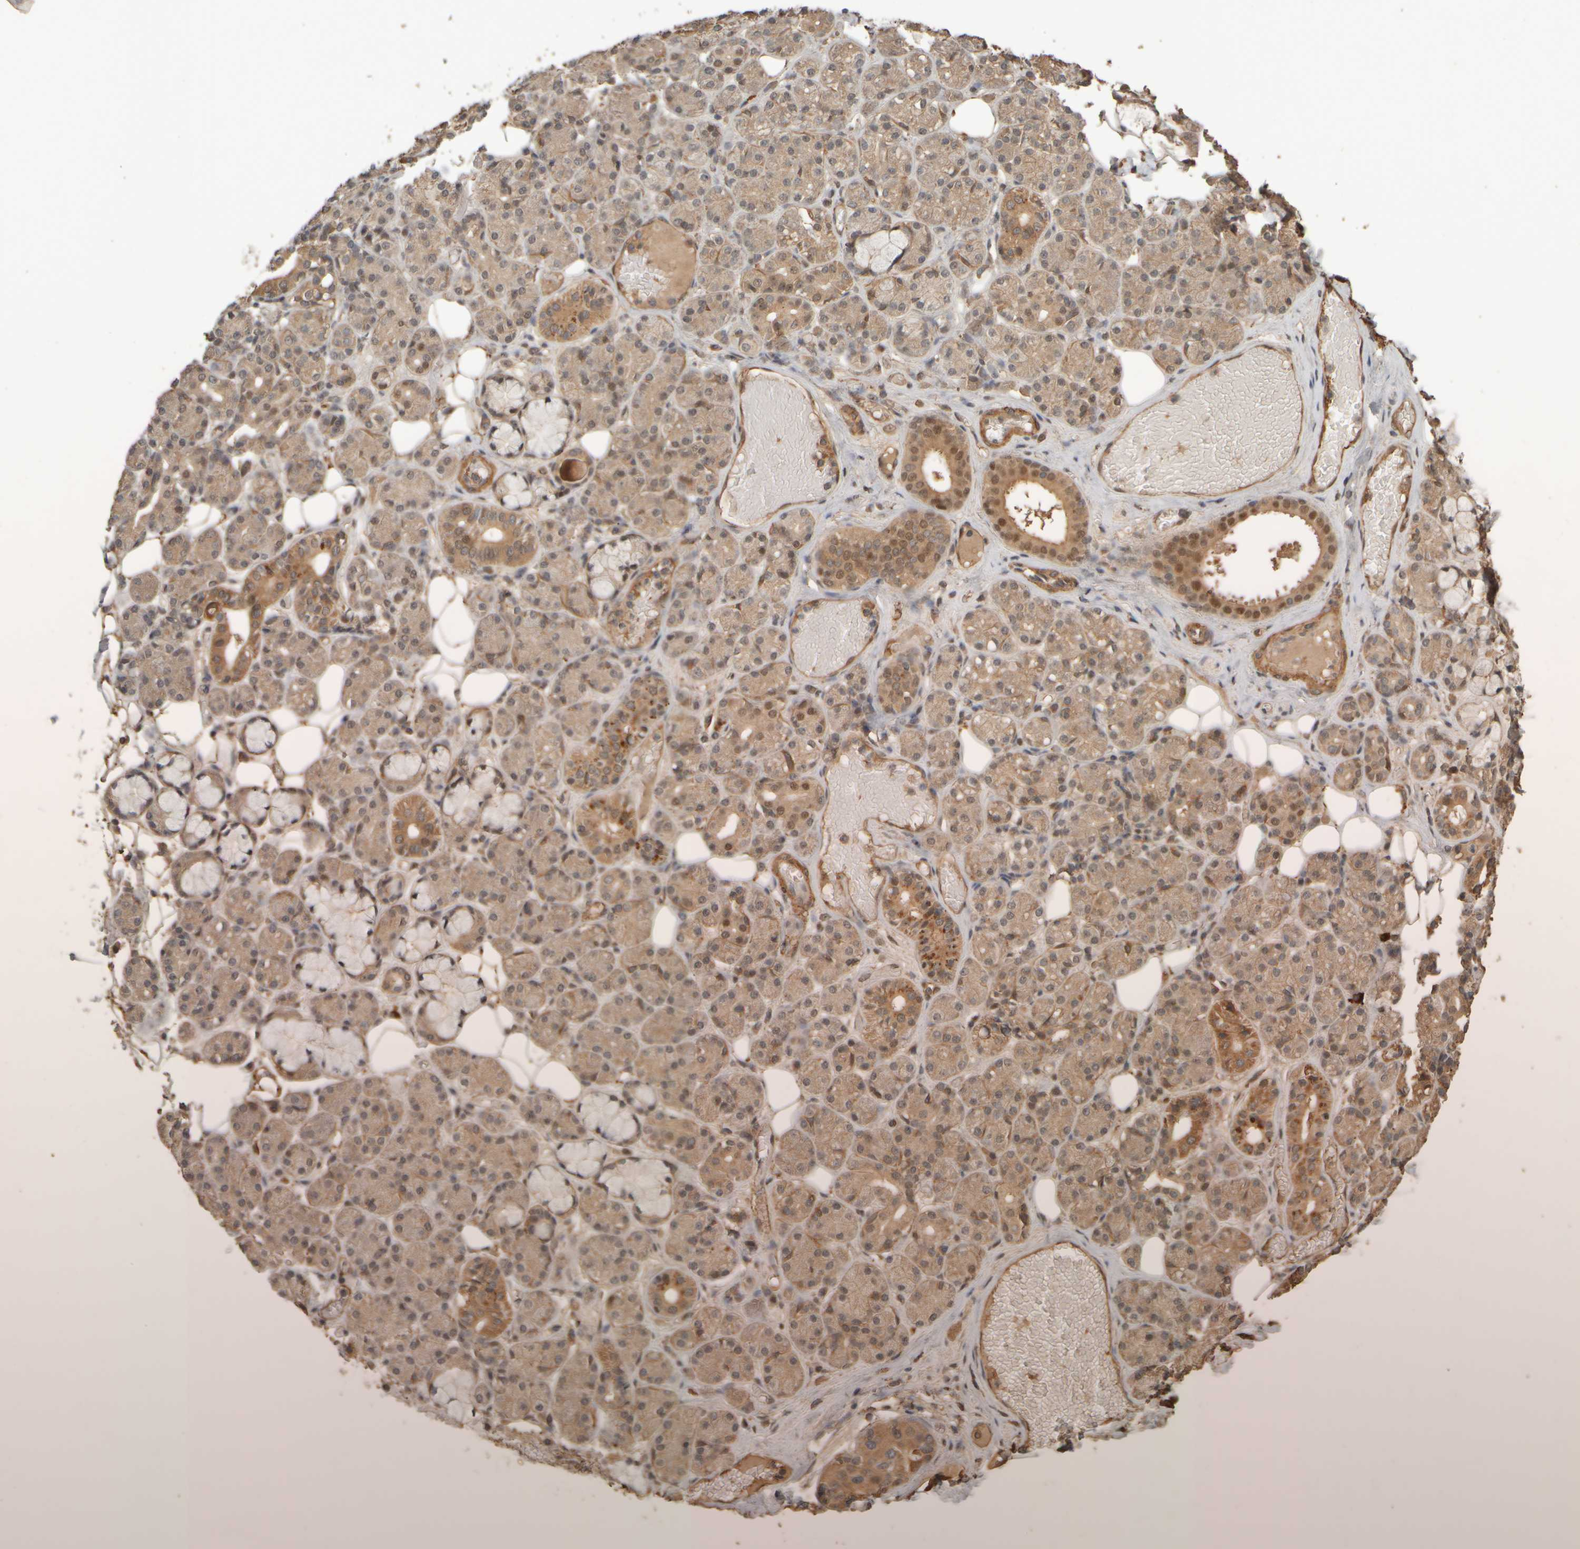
{"staining": {"intensity": "moderate", "quantity": "25%-75%", "location": "cytoplasmic/membranous,nuclear"}, "tissue": "salivary gland", "cell_type": "Glandular cells", "image_type": "normal", "snomed": [{"axis": "morphology", "description": "Normal tissue, NOS"}, {"axis": "topography", "description": "Salivary gland"}], "caption": "Salivary gland was stained to show a protein in brown. There is medium levels of moderate cytoplasmic/membranous,nuclear expression in about 25%-75% of glandular cells. (Brightfield microscopy of DAB IHC at high magnification).", "gene": "SPHK1", "patient": {"sex": "male", "age": 63}}